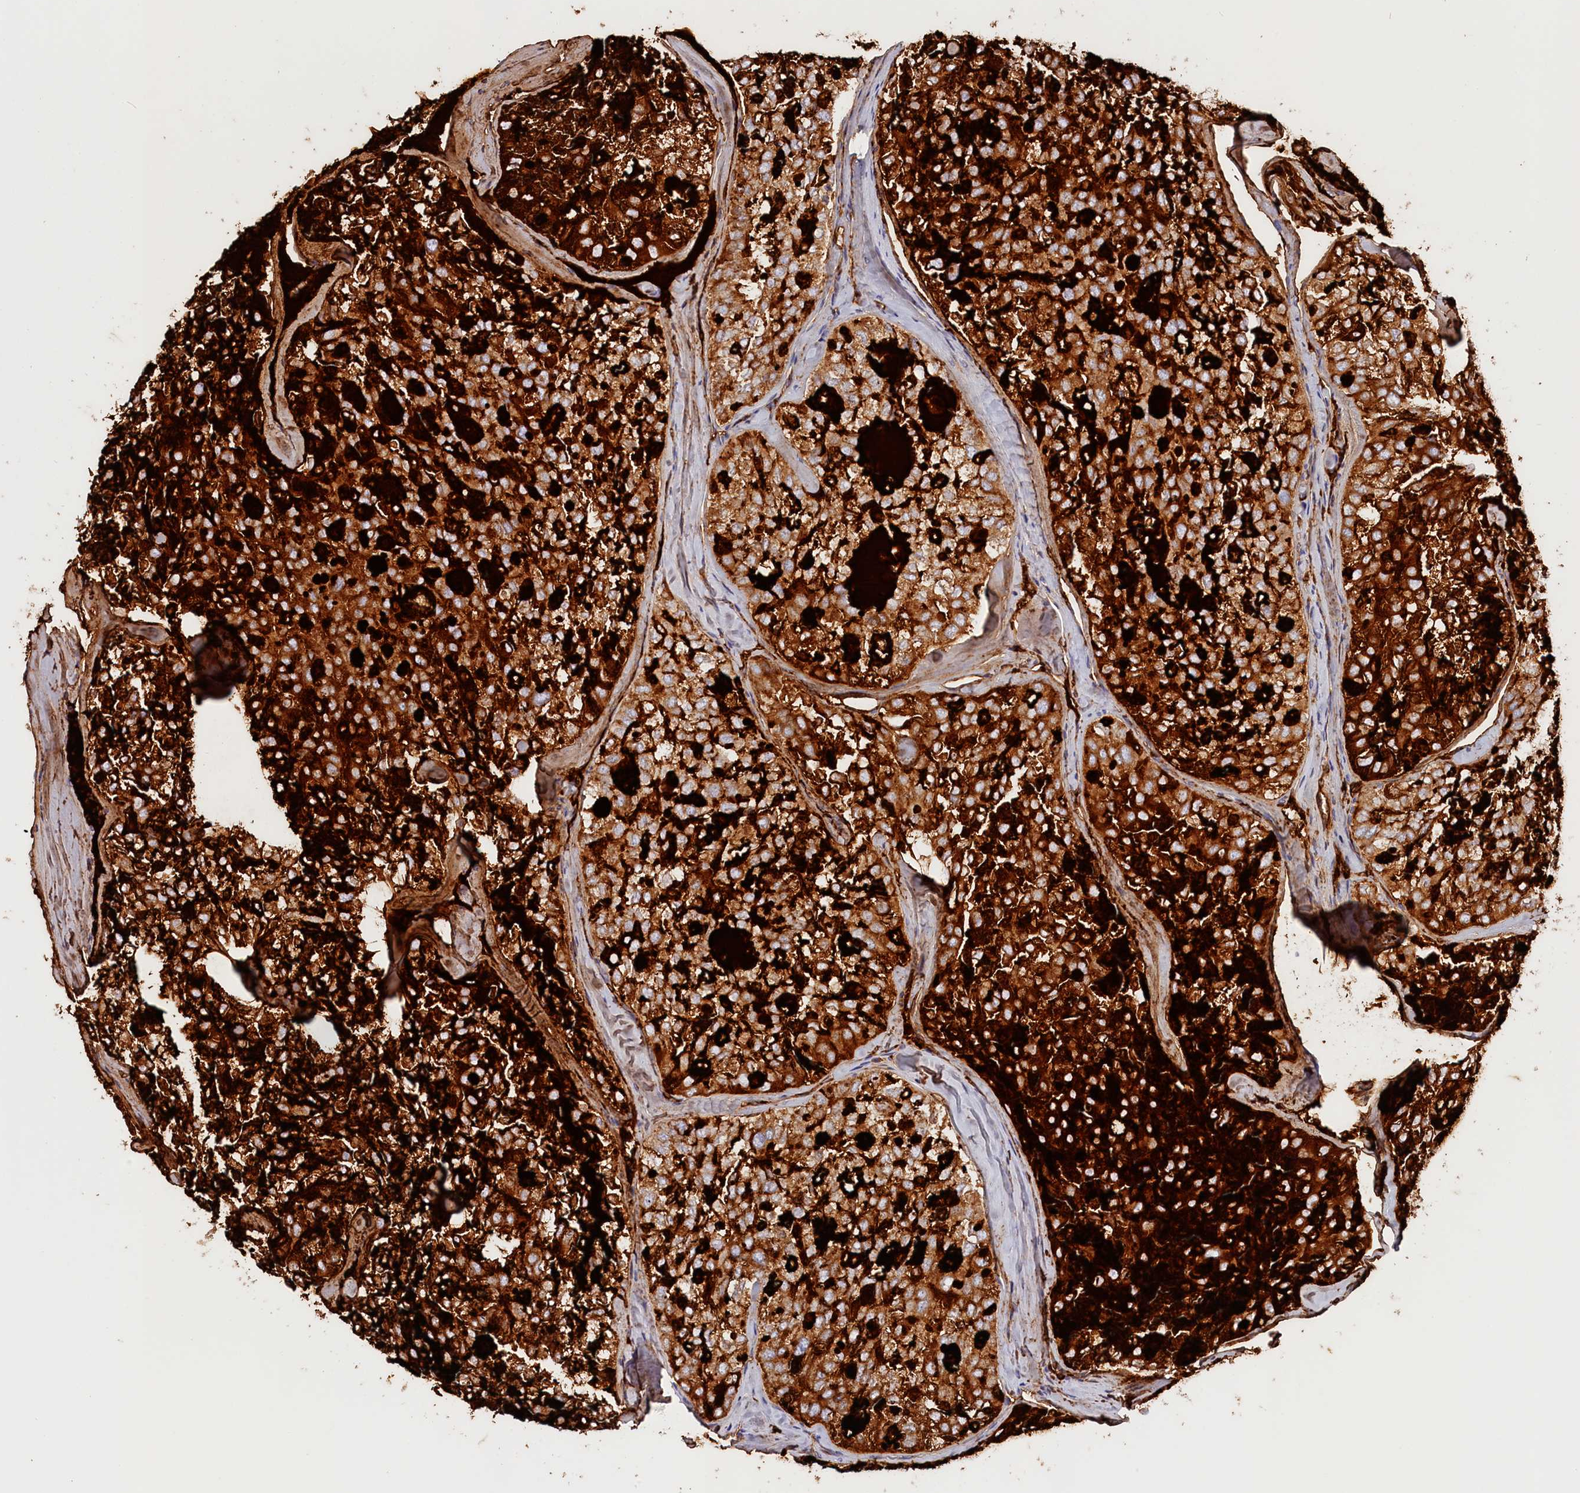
{"staining": {"intensity": "strong", "quantity": ">75%", "location": "cytoplasmic/membranous"}, "tissue": "thyroid cancer", "cell_type": "Tumor cells", "image_type": "cancer", "snomed": [{"axis": "morphology", "description": "Follicular adenoma carcinoma, NOS"}, {"axis": "topography", "description": "Thyroid gland"}], "caption": "A photomicrograph of thyroid follicular adenoma carcinoma stained for a protein exhibits strong cytoplasmic/membranous brown staining in tumor cells. (Stains: DAB in brown, nuclei in blue, Microscopy: brightfield microscopy at high magnification).", "gene": "AKTIP", "patient": {"sex": "male", "age": 75}}